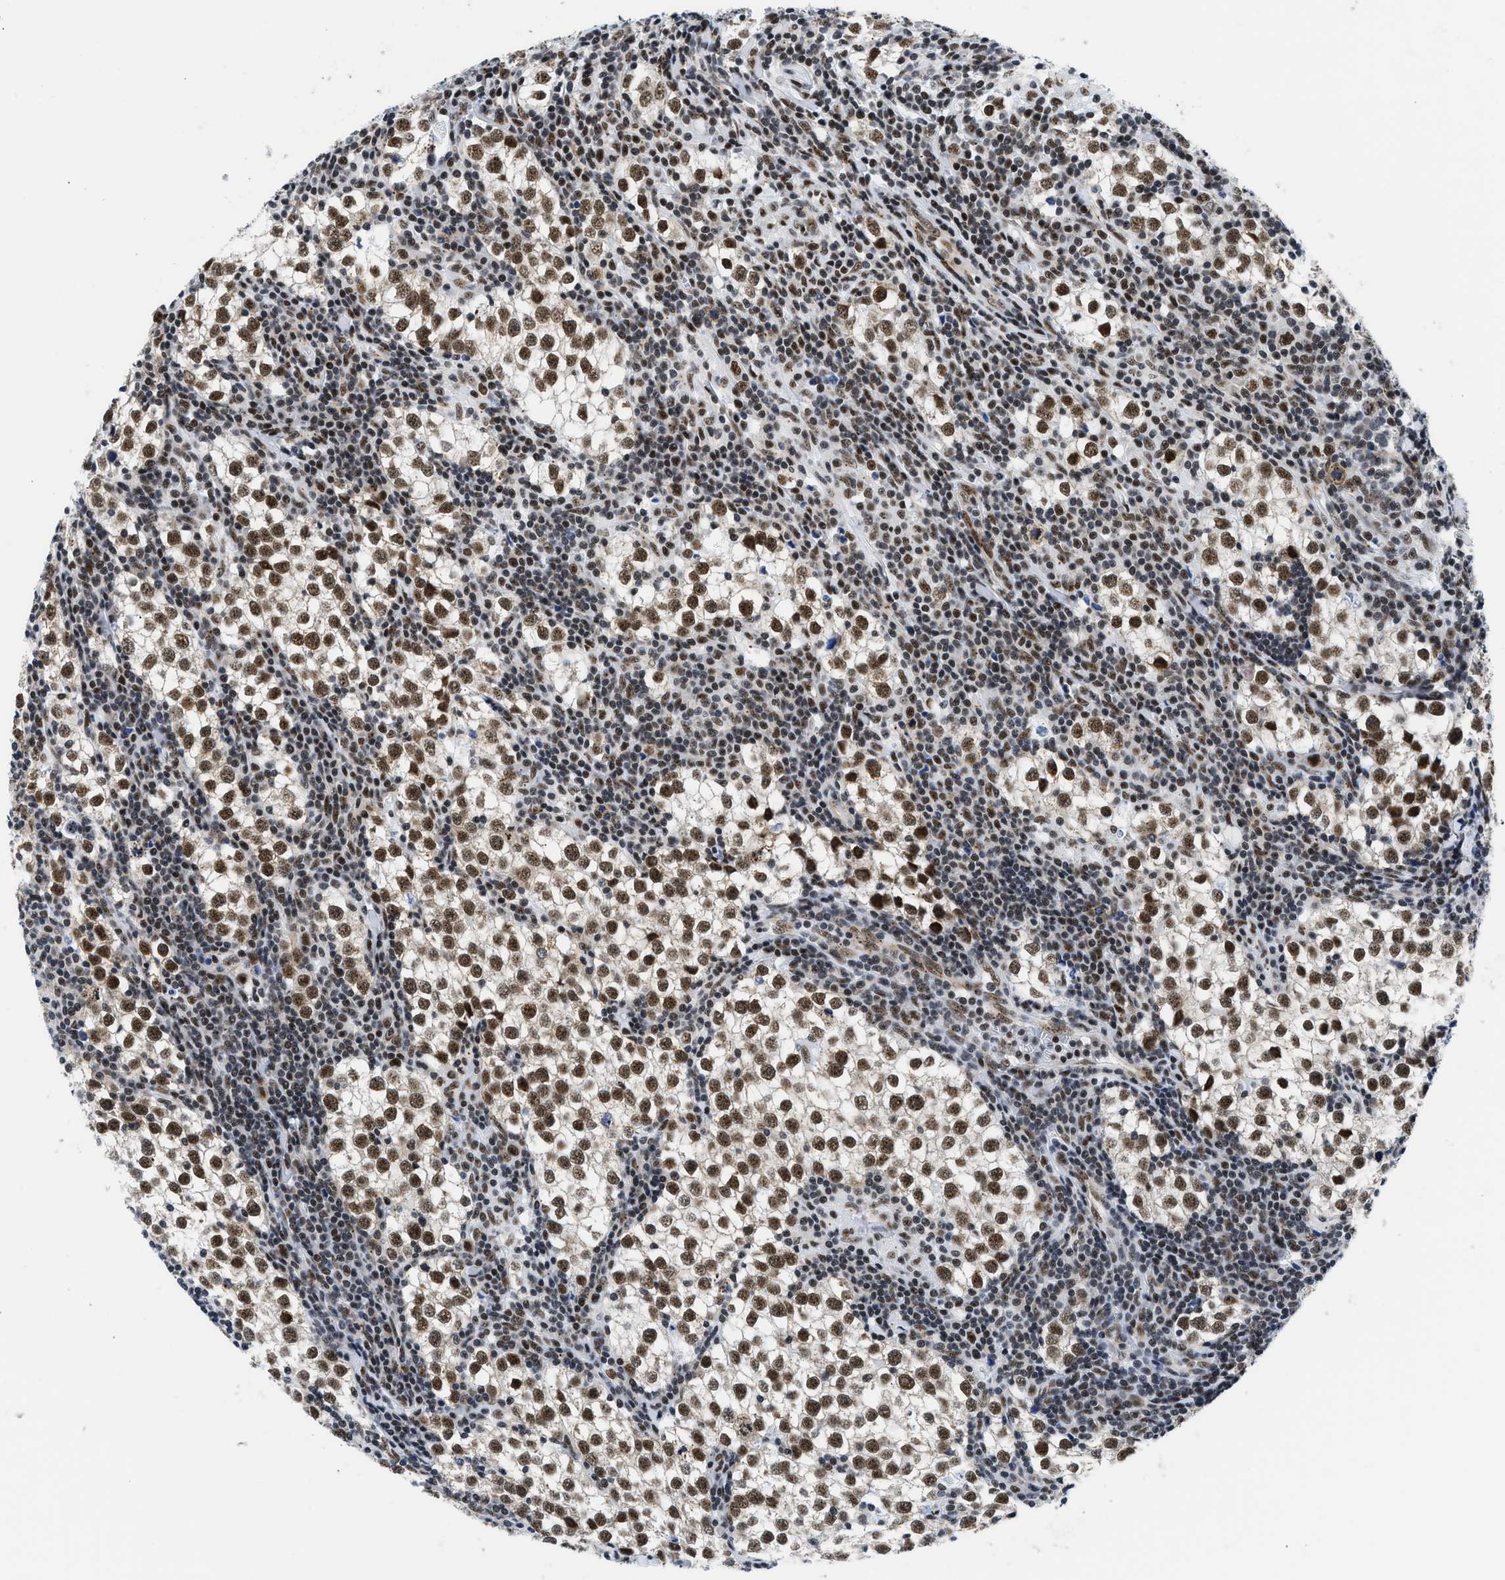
{"staining": {"intensity": "moderate", "quantity": ">75%", "location": "nuclear"}, "tissue": "testis cancer", "cell_type": "Tumor cells", "image_type": "cancer", "snomed": [{"axis": "morphology", "description": "Seminoma, NOS"}, {"axis": "morphology", "description": "Carcinoma, Embryonal, NOS"}, {"axis": "topography", "description": "Testis"}], "caption": "Testis seminoma tissue exhibits moderate nuclear staining in approximately >75% of tumor cells Nuclei are stained in blue.", "gene": "RBM8A", "patient": {"sex": "male", "age": 36}}